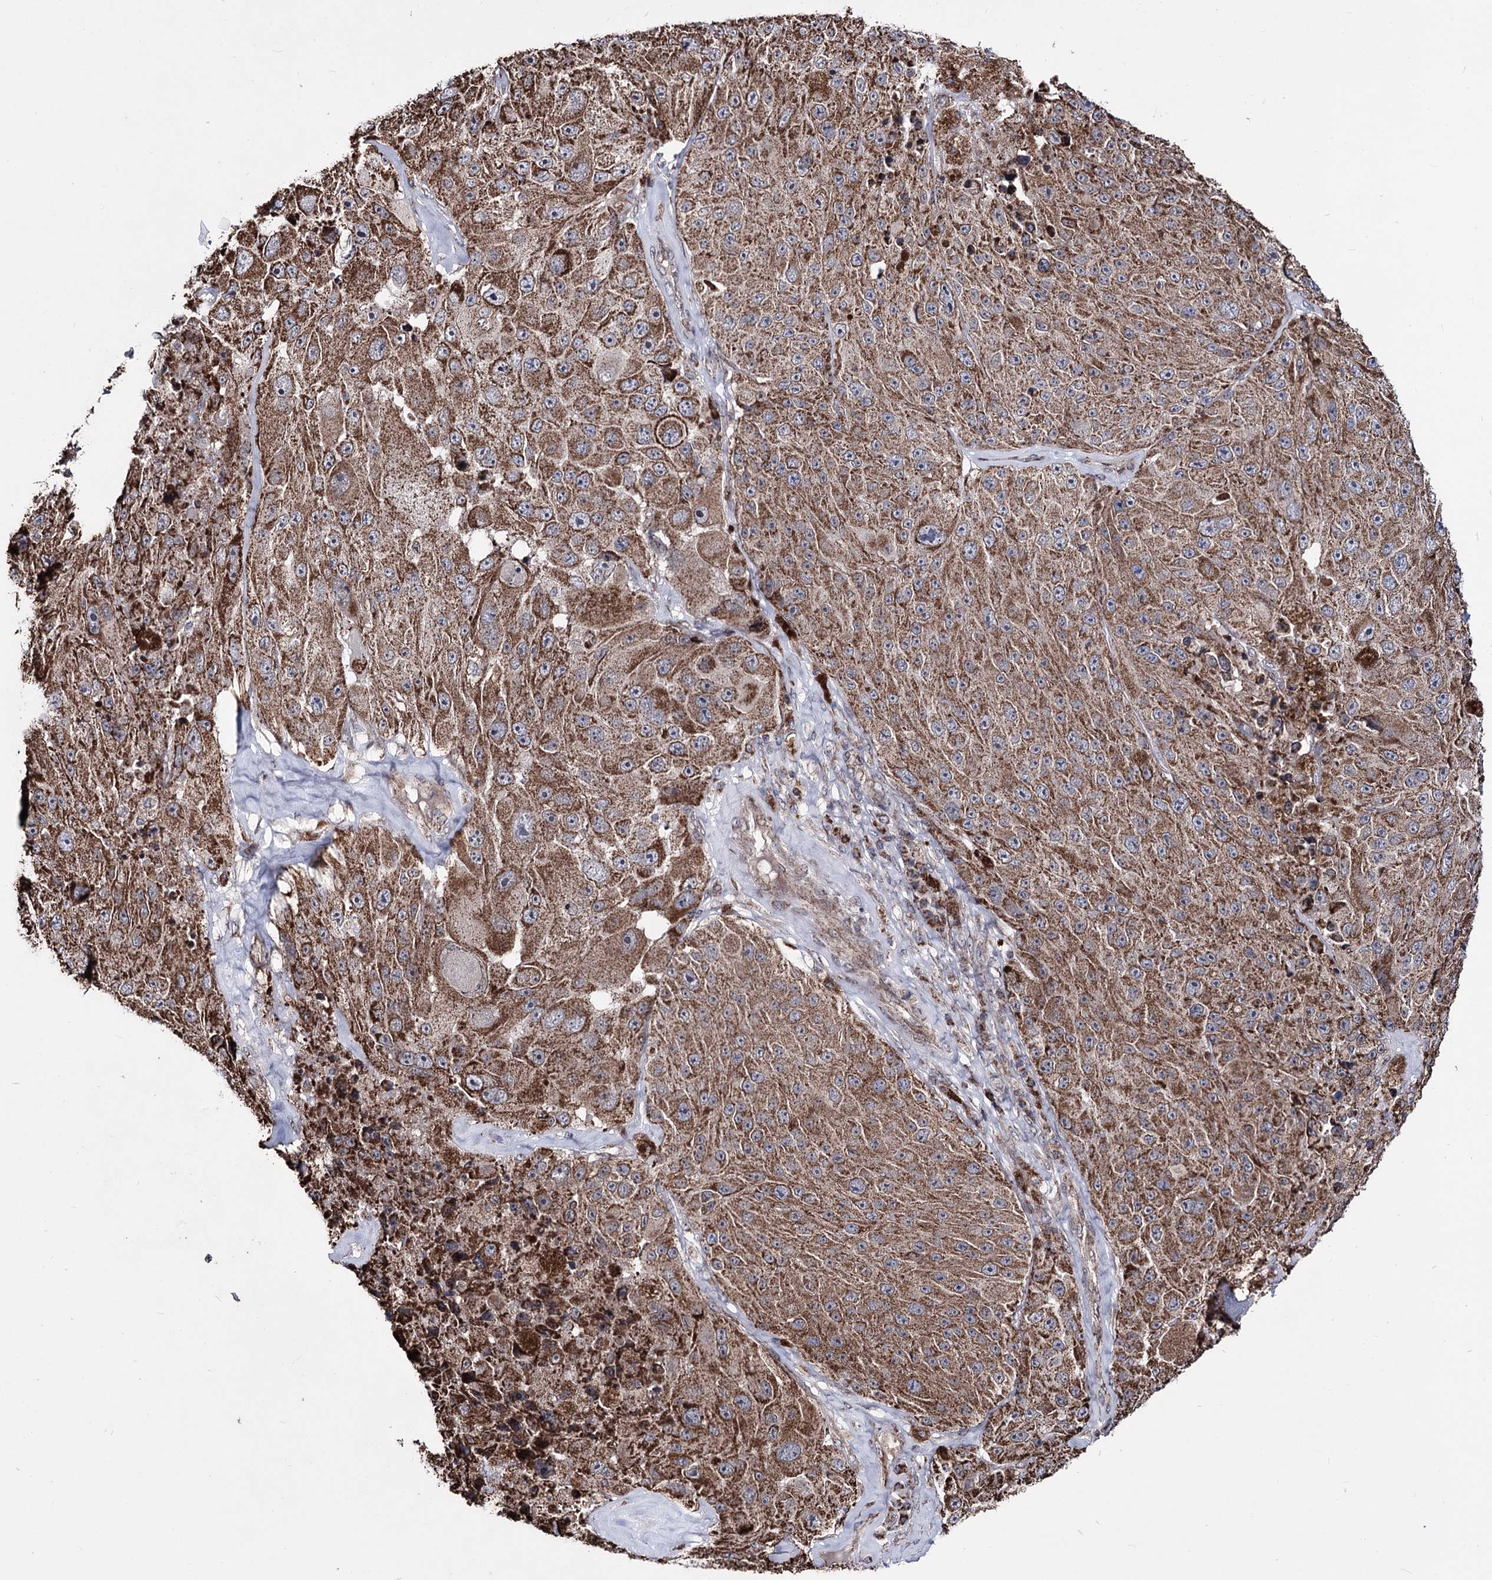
{"staining": {"intensity": "moderate", "quantity": ">75%", "location": "cytoplasmic/membranous"}, "tissue": "melanoma", "cell_type": "Tumor cells", "image_type": "cancer", "snomed": [{"axis": "morphology", "description": "Malignant melanoma, Metastatic site"}, {"axis": "topography", "description": "Lymph node"}], "caption": "Brown immunohistochemical staining in human malignant melanoma (metastatic site) shows moderate cytoplasmic/membranous positivity in about >75% of tumor cells.", "gene": "CREB3L4", "patient": {"sex": "male", "age": 62}}